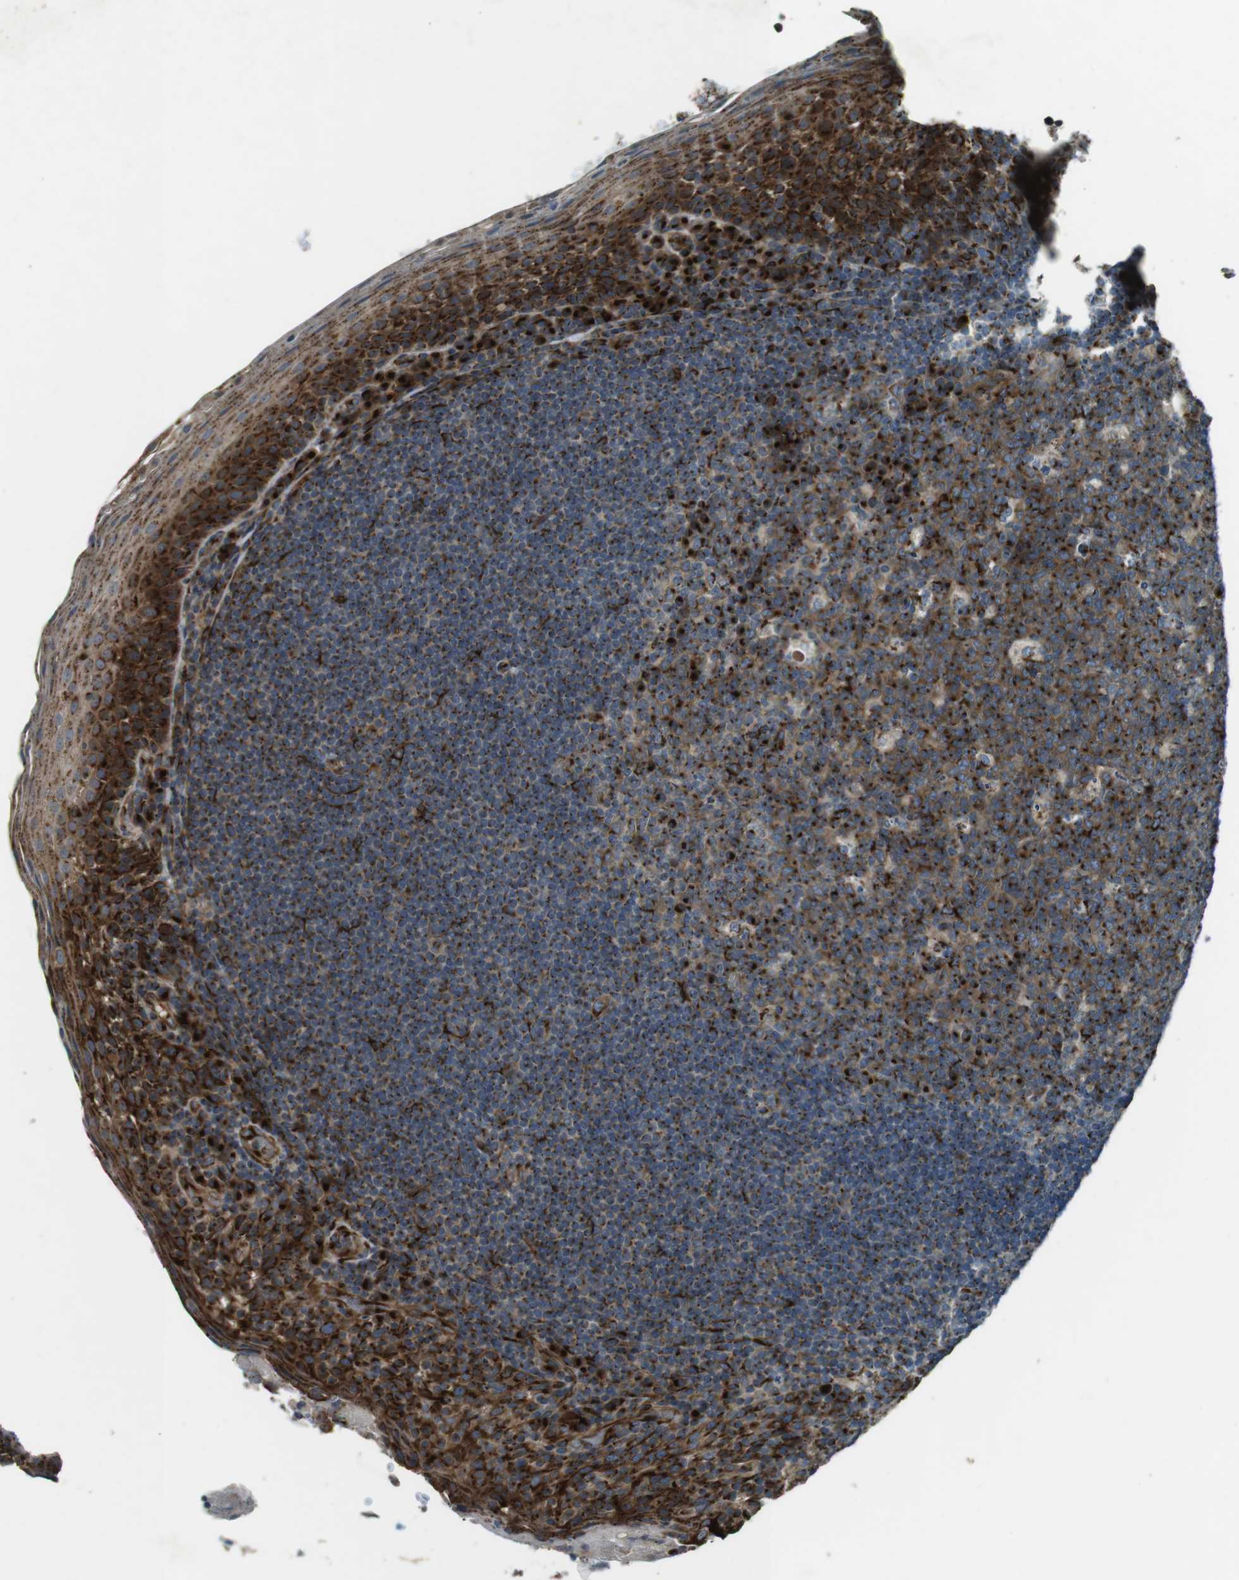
{"staining": {"intensity": "strong", "quantity": "25%-75%", "location": "cytoplasmic/membranous"}, "tissue": "tonsil", "cell_type": "Germinal center cells", "image_type": "normal", "snomed": [{"axis": "morphology", "description": "Normal tissue, NOS"}, {"axis": "topography", "description": "Tonsil"}], "caption": "Immunohistochemical staining of unremarkable tonsil reveals high levels of strong cytoplasmic/membranous positivity in approximately 25%-75% of germinal center cells.", "gene": "TMEM115", "patient": {"sex": "male", "age": 17}}